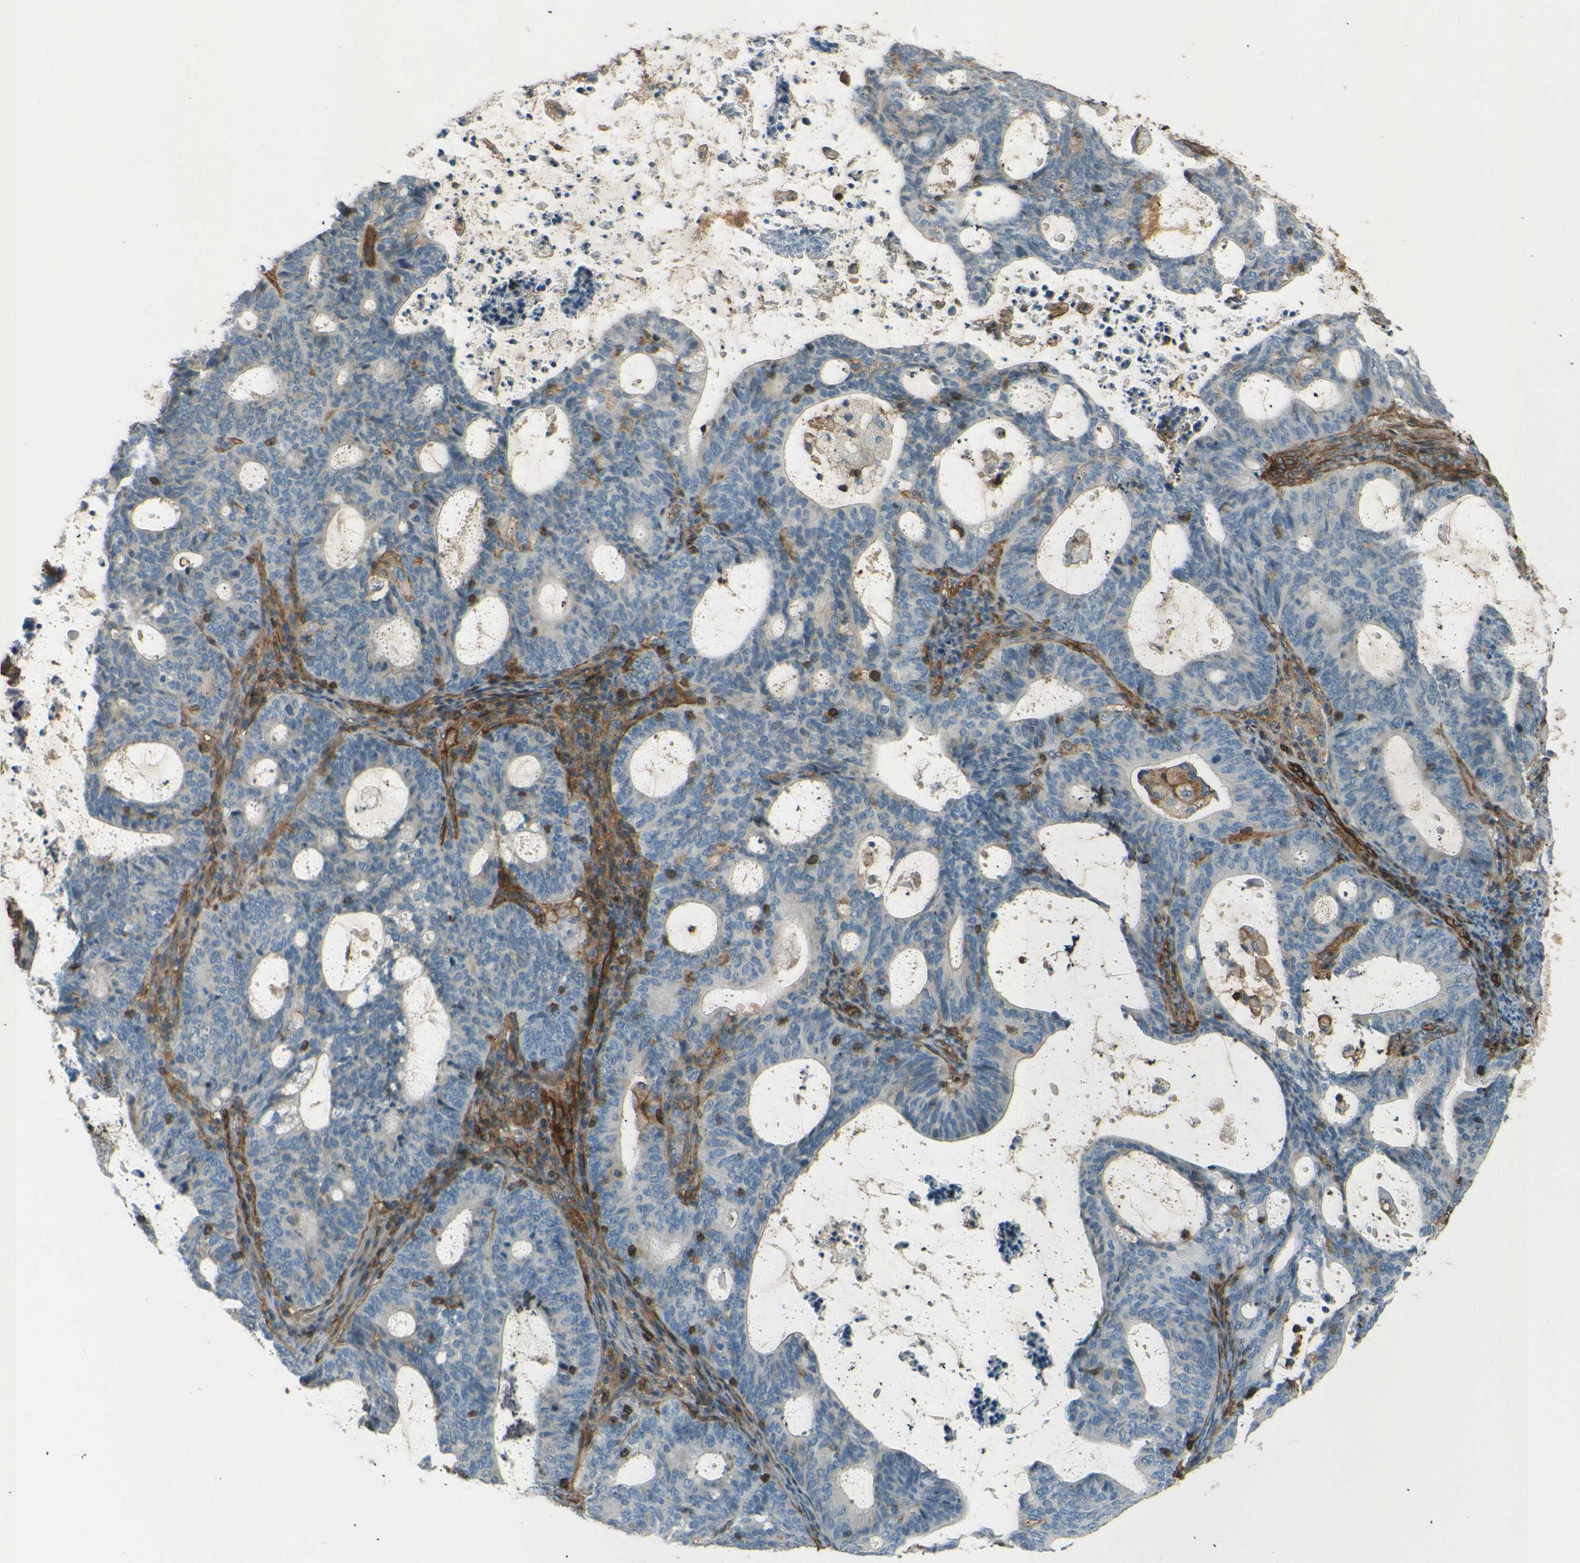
{"staining": {"intensity": "moderate", "quantity": "<25%", "location": "cytoplasmic/membranous"}, "tissue": "endometrial cancer", "cell_type": "Tumor cells", "image_type": "cancer", "snomed": [{"axis": "morphology", "description": "Adenocarcinoma, NOS"}, {"axis": "topography", "description": "Uterus"}], "caption": "Immunohistochemistry histopathology image of neoplastic tissue: endometrial adenocarcinoma stained using immunohistochemistry demonstrates low levels of moderate protein expression localized specifically in the cytoplasmic/membranous of tumor cells, appearing as a cytoplasmic/membranous brown color.", "gene": "ENTPD1", "patient": {"sex": "female", "age": 83}}